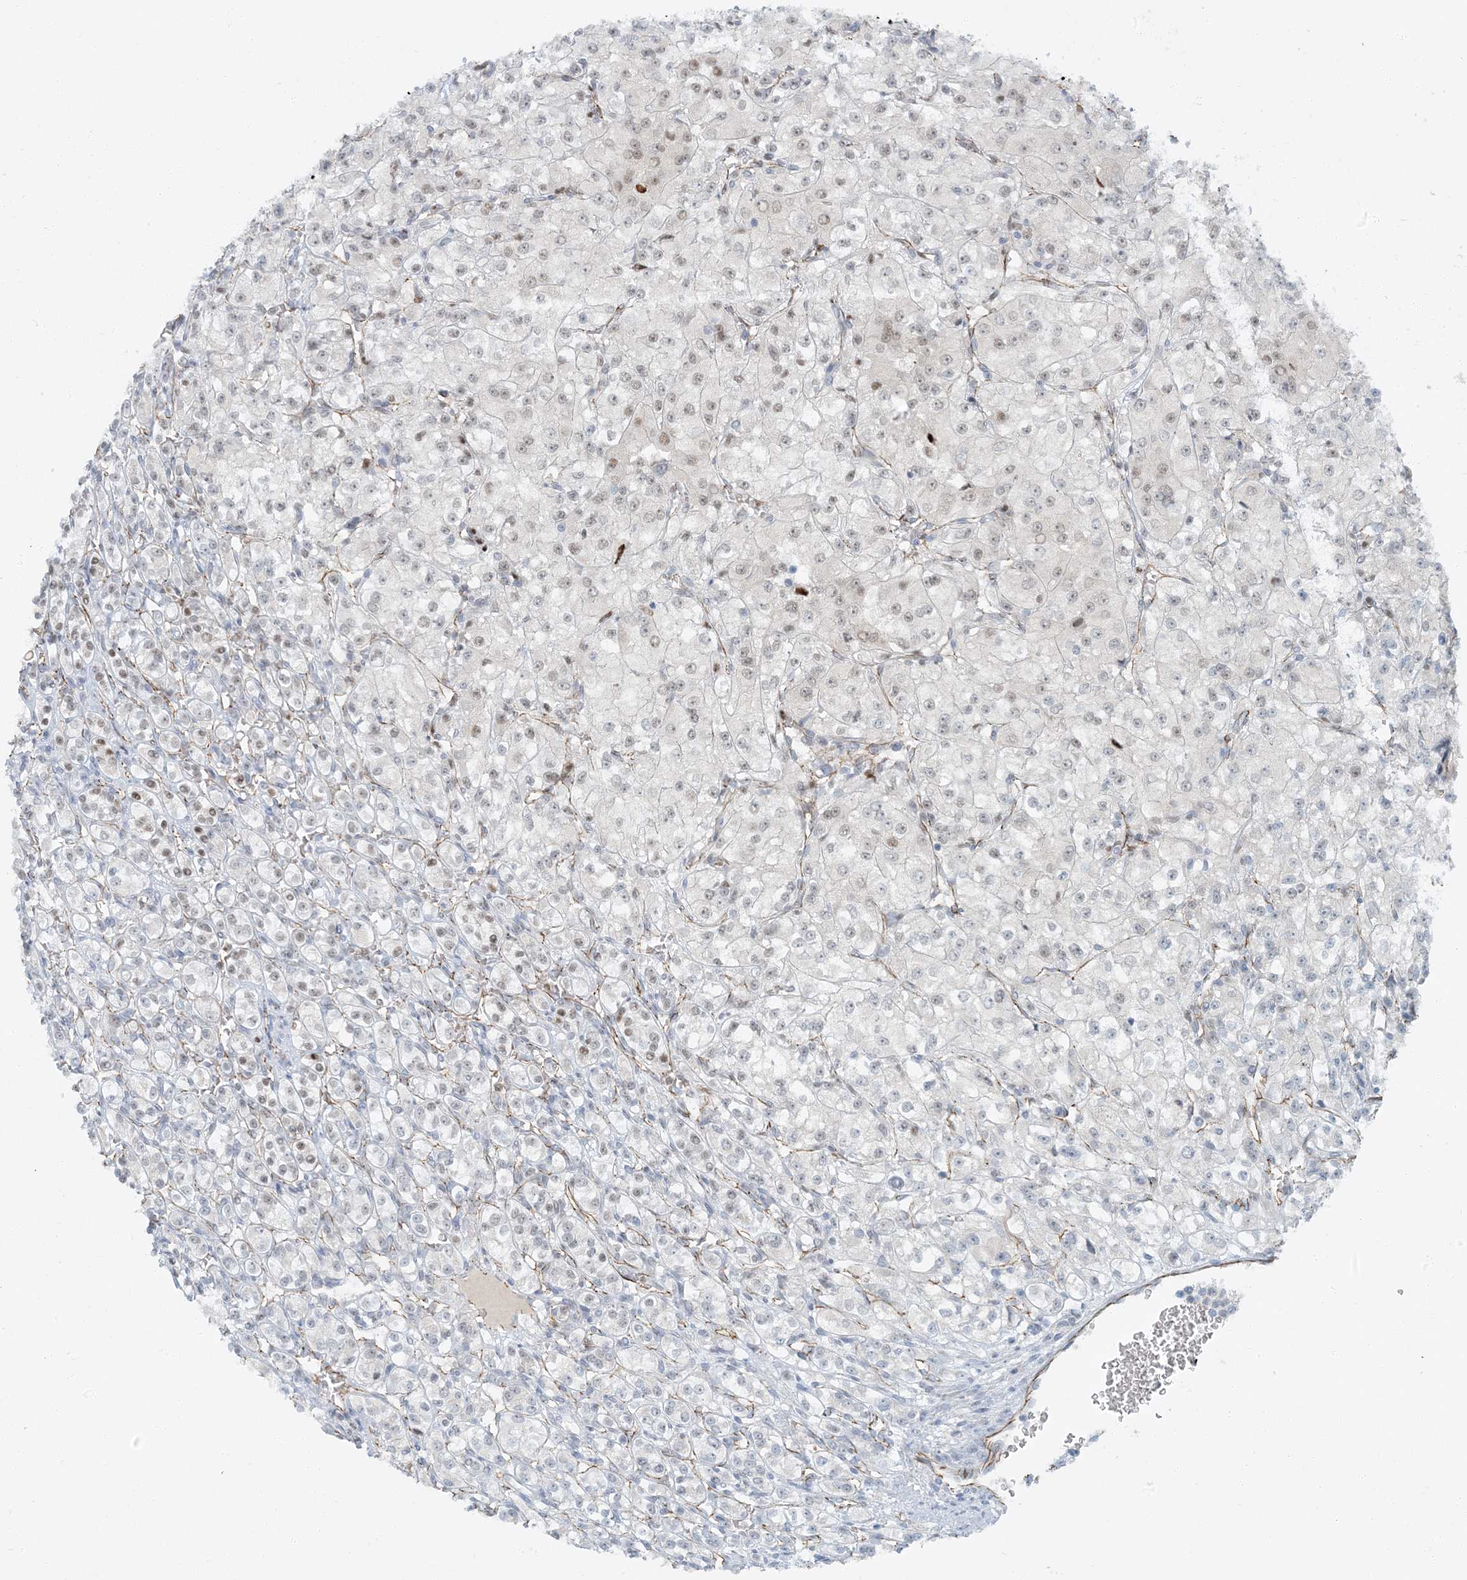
{"staining": {"intensity": "weak", "quantity": "<25%", "location": "nuclear"}, "tissue": "renal cancer", "cell_type": "Tumor cells", "image_type": "cancer", "snomed": [{"axis": "morphology", "description": "Adenocarcinoma, NOS"}, {"axis": "topography", "description": "Kidney"}], "caption": "Immunohistochemical staining of human renal cancer reveals no significant expression in tumor cells.", "gene": "AK9", "patient": {"sex": "male", "age": 77}}